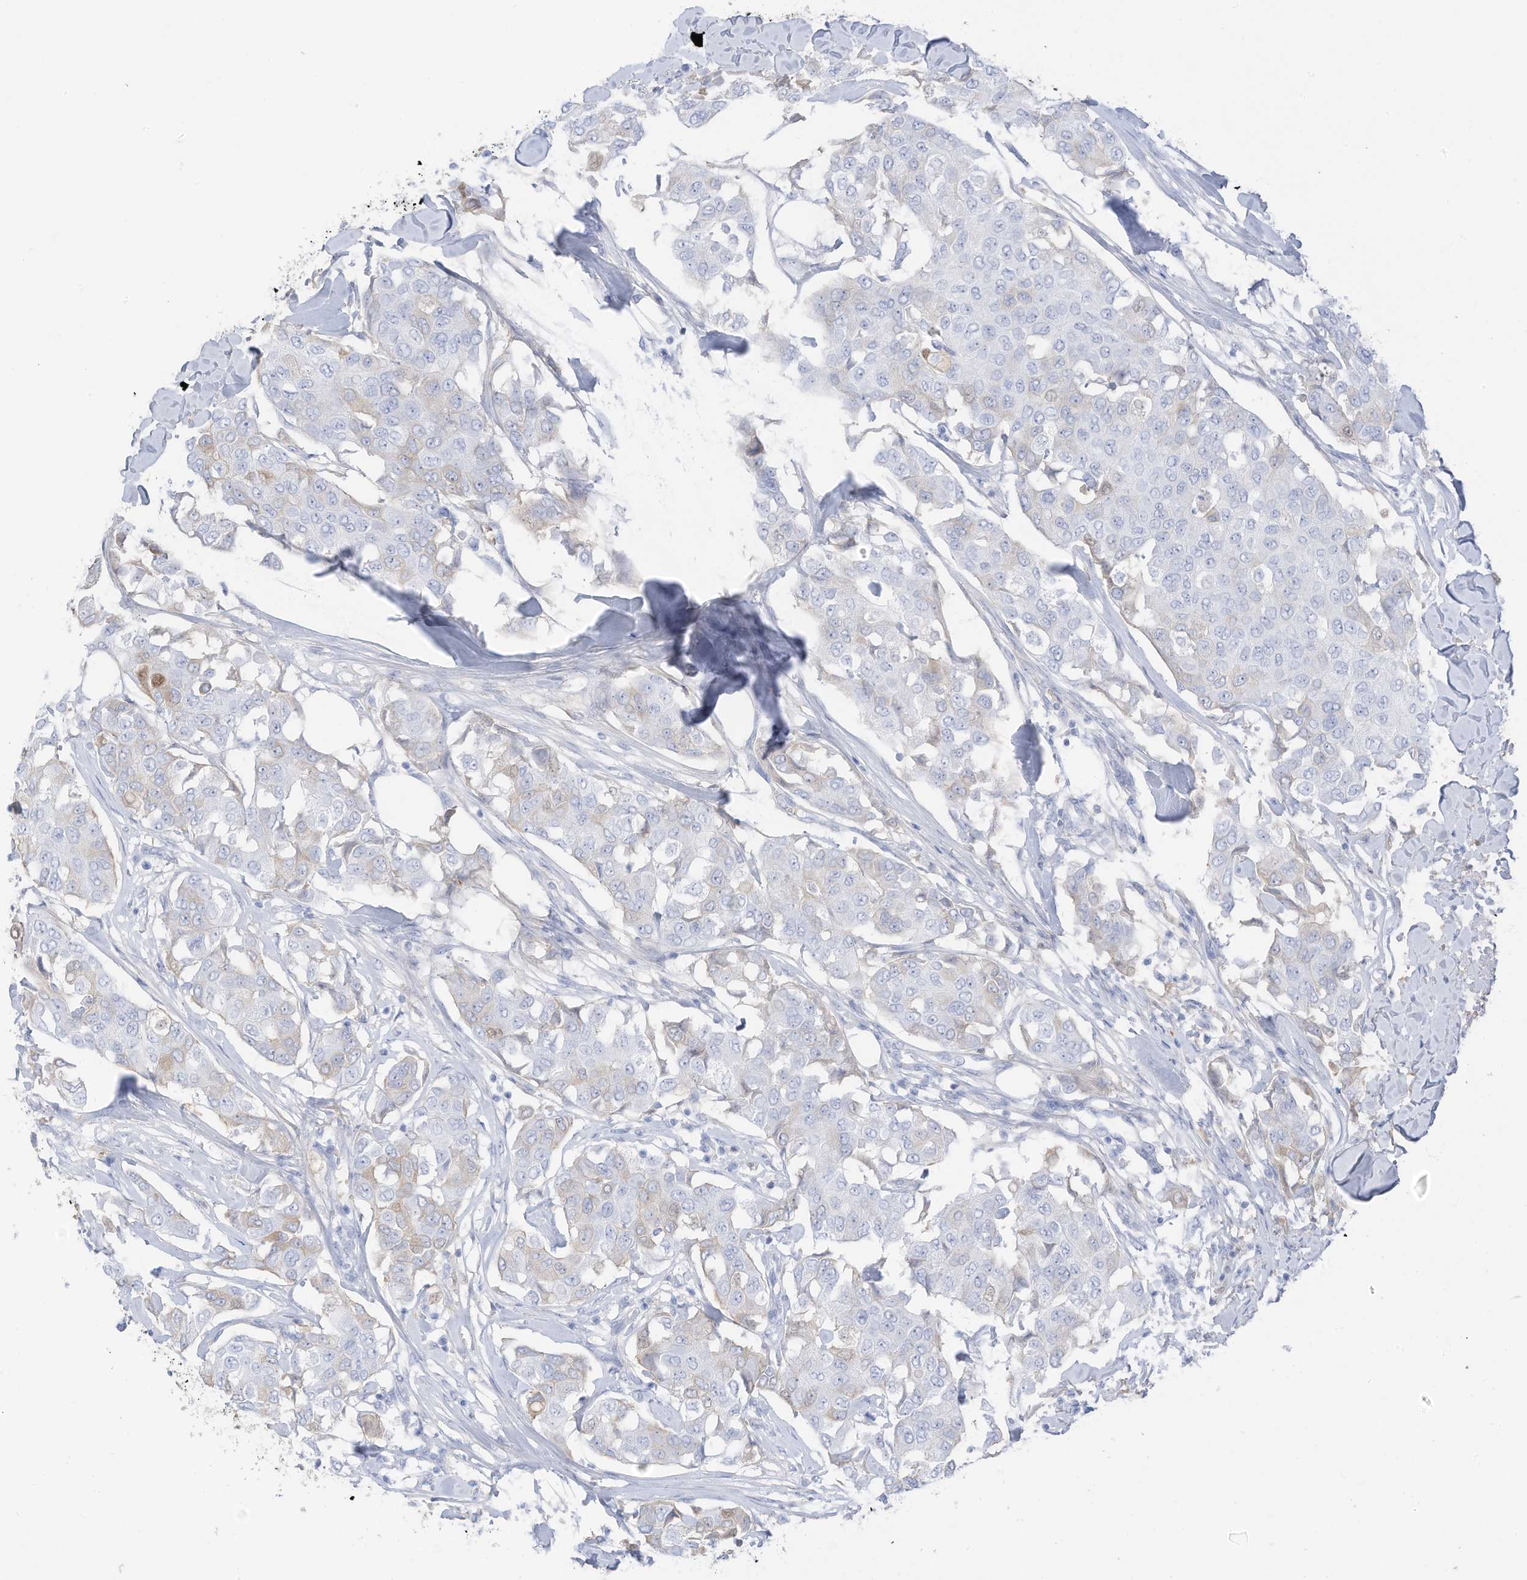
{"staining": {"intensity": "weak", "quantity": "<25%", "location": "cytoplasmic/membranous"}, "tissue": "breast cancer", "cell_type": "Tumor cells", "image_type": "cancer", "snomed": [{"axis": "morphology", "description": "Duct carcinoma"}, {"axis": "topography", "description": "Breast"}], "caption": "Immunohistochemical staining of breast invasive ductal carcinoma shows no significant expression in tumor cells.", "gene": "HSD17B13", "patient": {"sex": "female", "age": 80}}